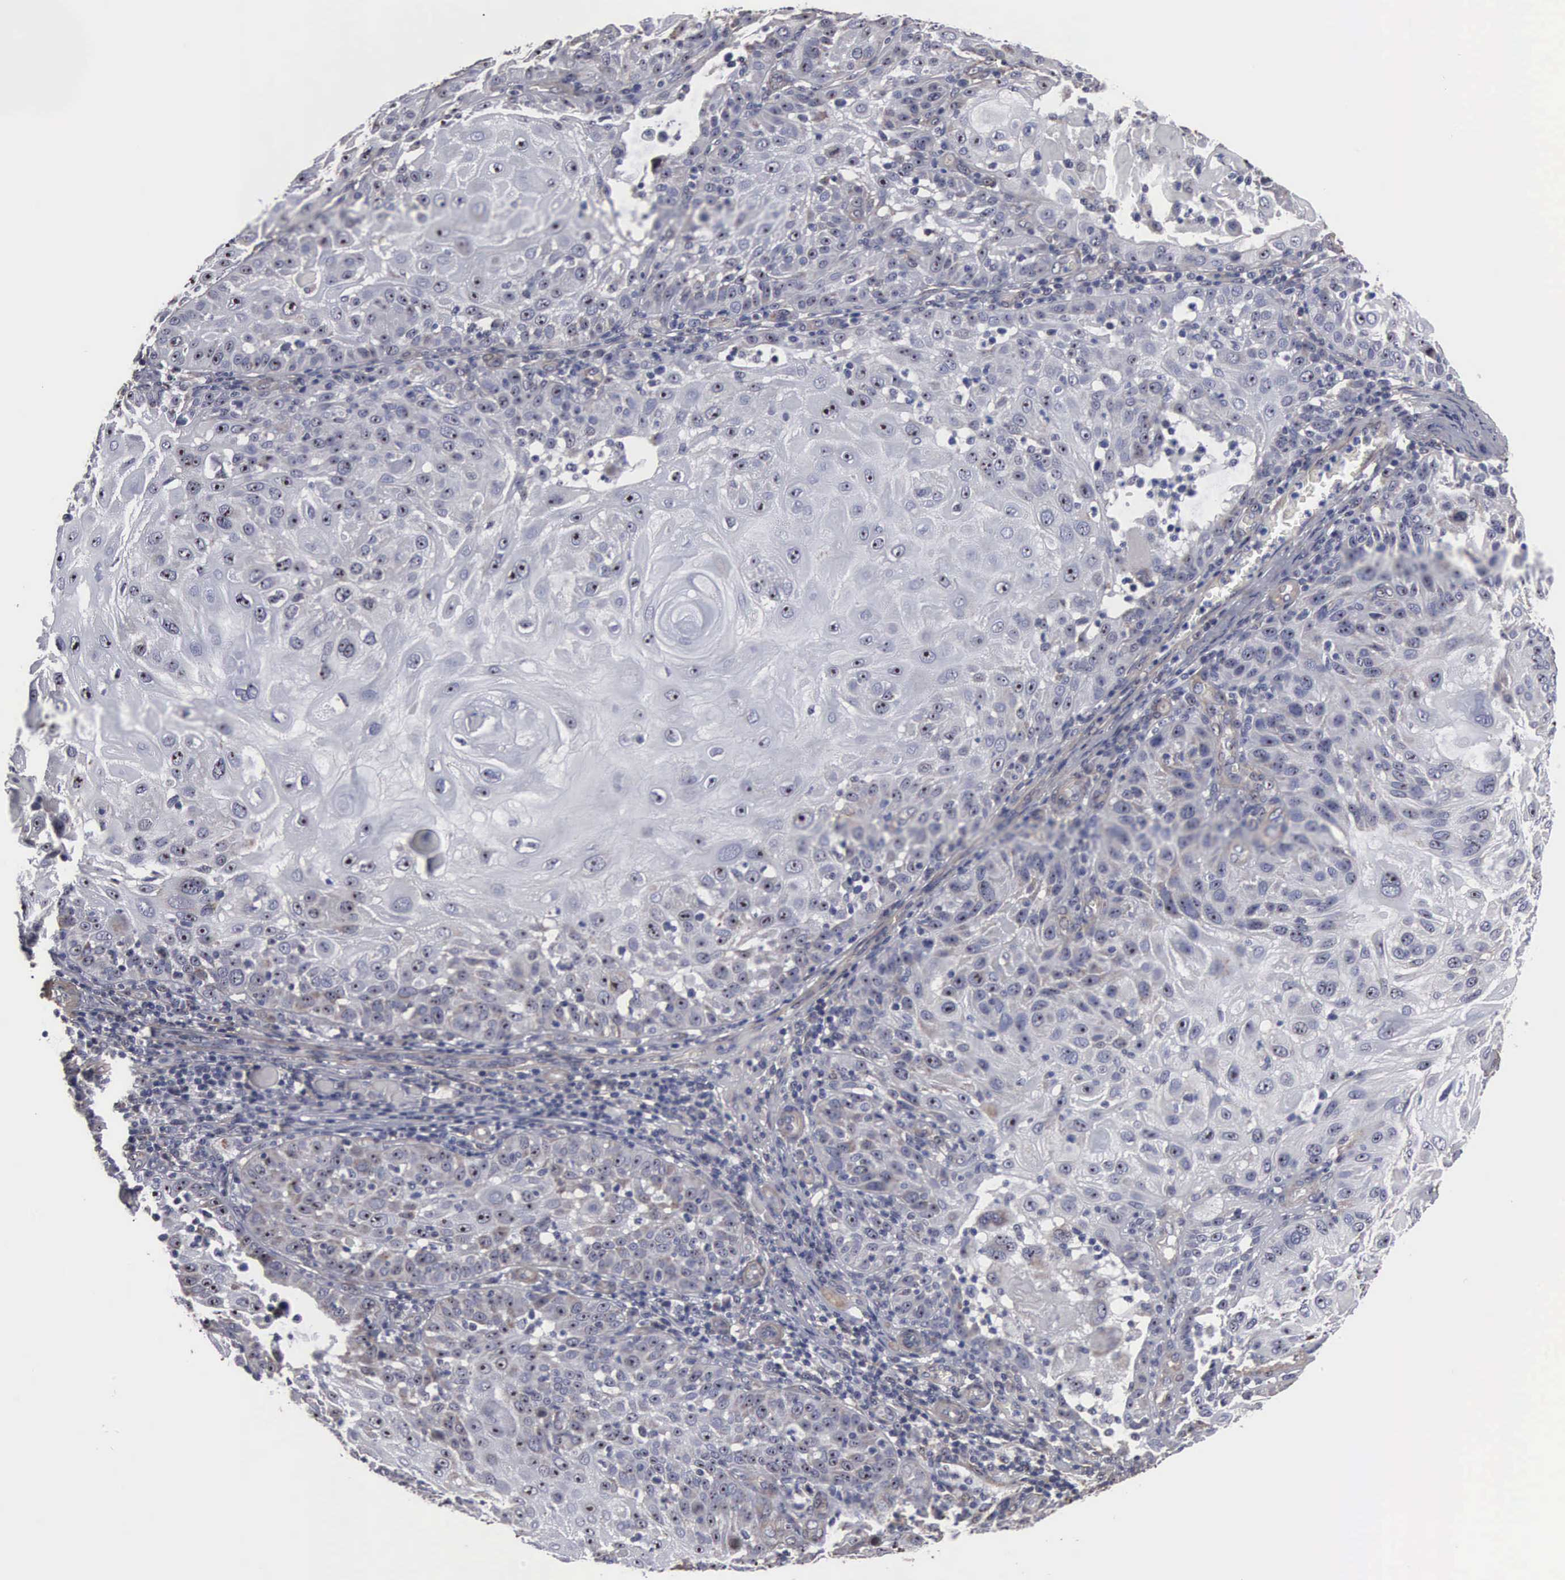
{"staining": {"intensity": "weak", "quantity": "25%-75%", "location": "nuclear"}, "tissue": "skin cancer", "cell_type": "Tumor cells", "image_type": "cancer", "snomed": [{"axis": "morphology", "description": "Squamous cell carcinoma, NOS"}, {"axis": "topography", "description": "Skin"}], "caption": "DAB immunohistochemical staining of skin cancer shows weak nuclear protein expression in approximately 25%-75% of tumor cells.", "gene": "NGDN", "patient": {"sex": "female", "age": 89}}